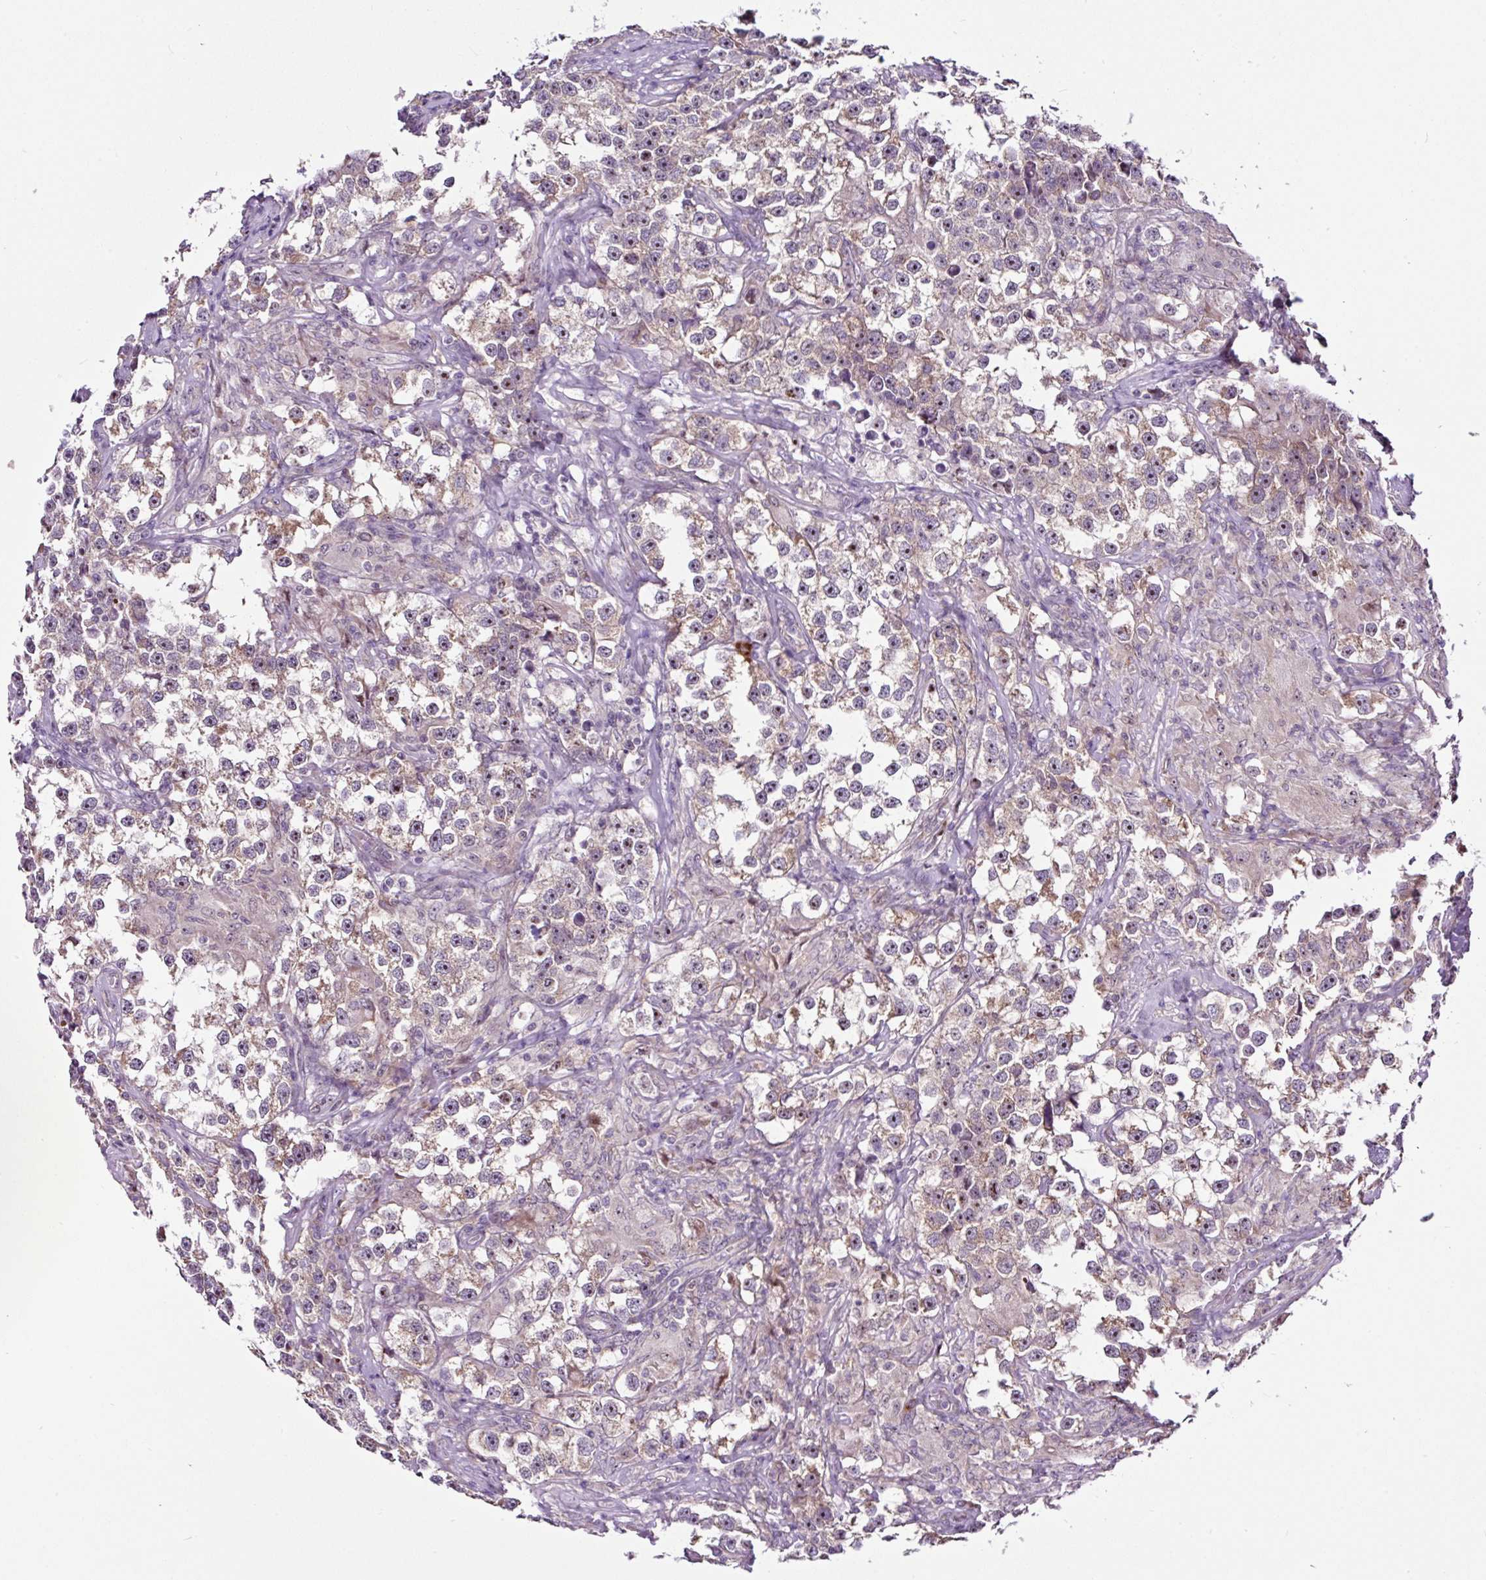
{"staining": {"intensity": "weak", "quantity": "<25%", "location": "cytoplasmic/membranous,nuclear"}, "tissue": "testis cancer", "cell_type": "Tumor cells", "image_type": "cancer", "snomed": [{"axis": "morphology", "description": "Seminoma, NOS"}, {"axis": "topography", "description": "Testis"}], "caption": "IHC of testis seminoma exhibits no expression in tumor cells.", "gene": "NOM1", "patient": {"sex": "male", "age": 46}}